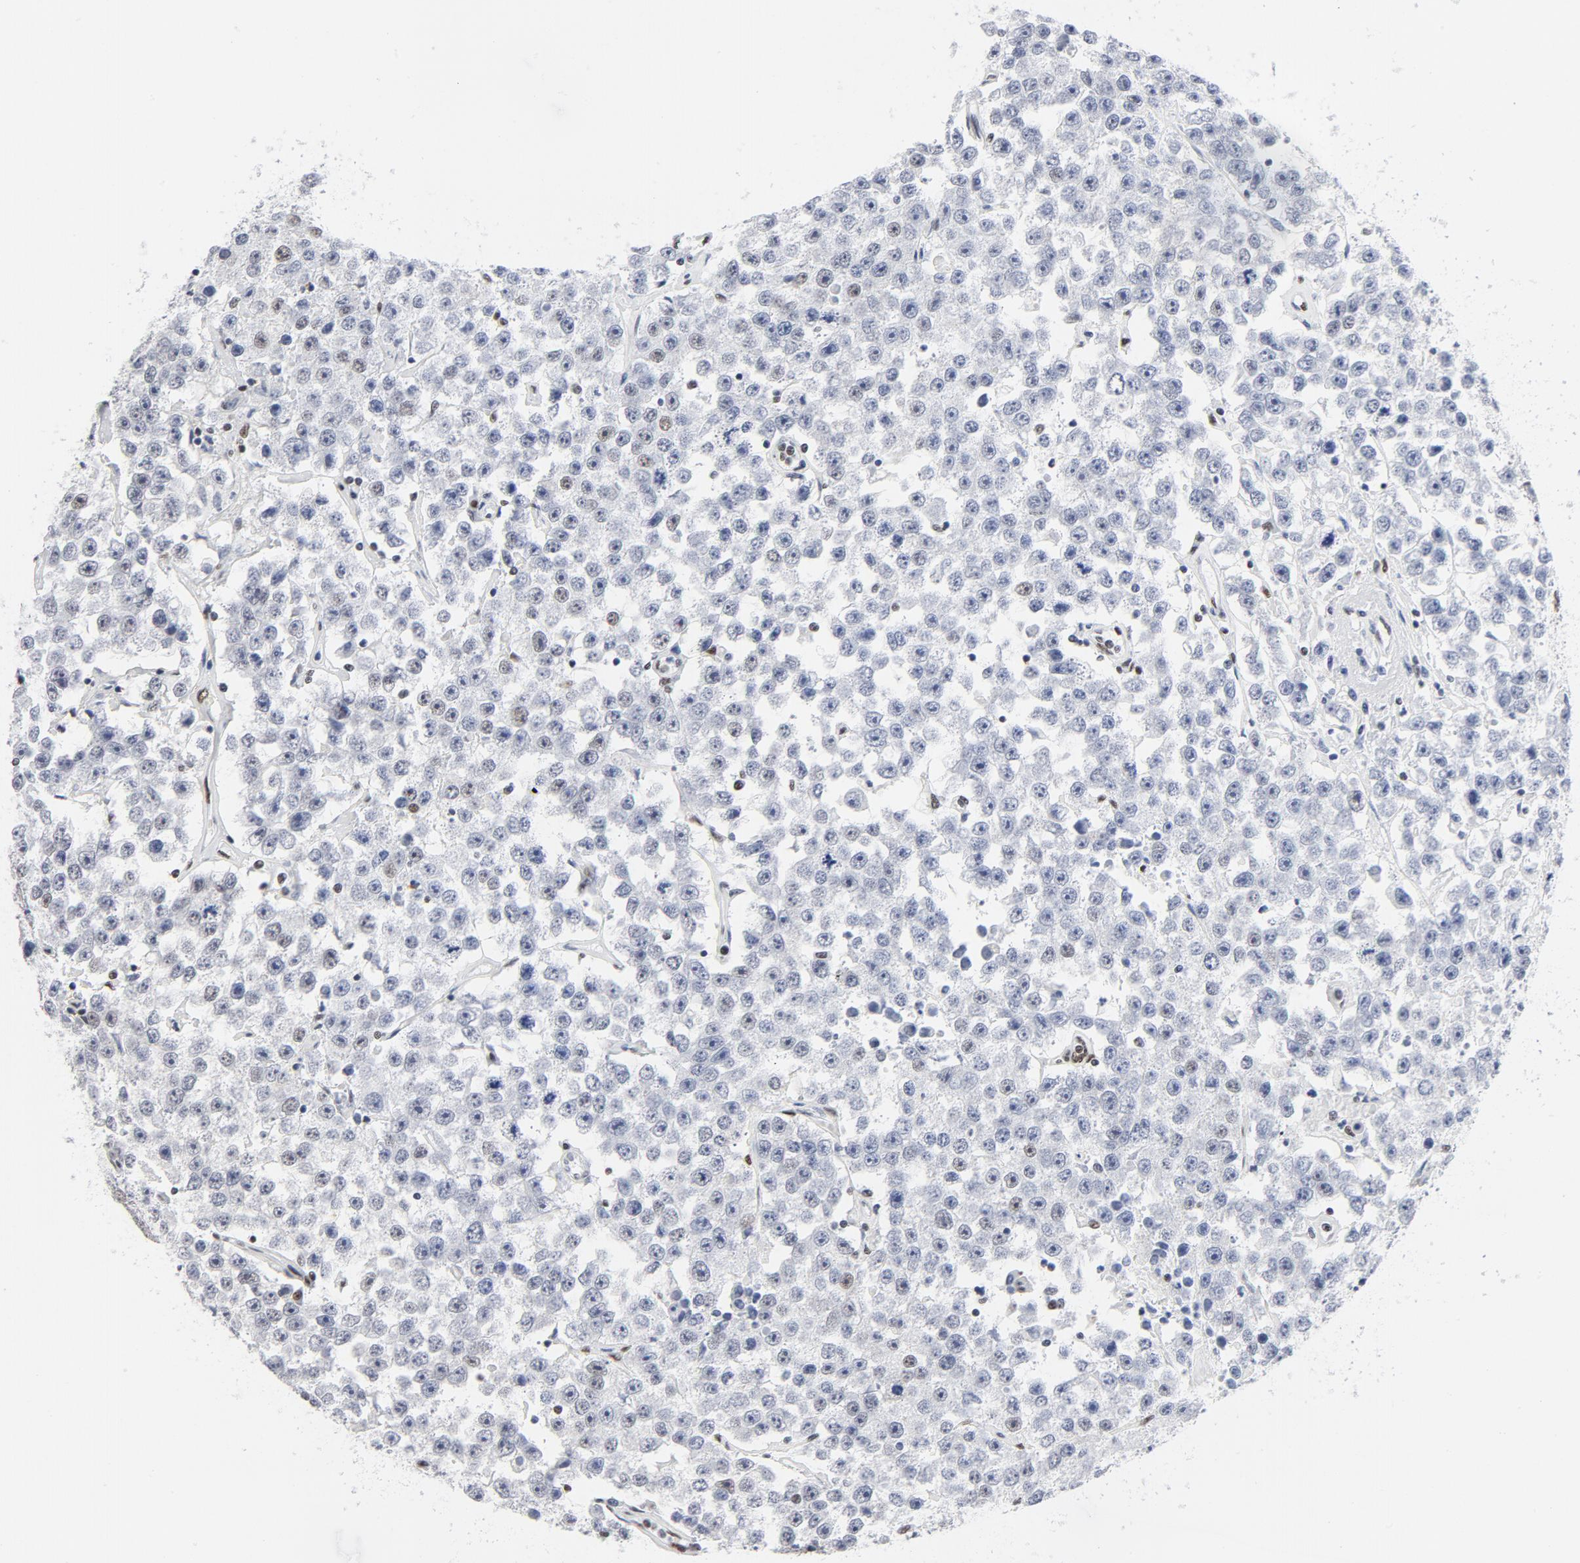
{"staining": {"intensity": "negative", "quantity": "none", "location": "none"}, "tissue": "testis cancer", "cell_type": "Tumor cells", "image_type": "cancer", "snomed": [{"axis": "morphology", "description": "Seminoma, NOS"}, {"axis": "topography", "description": "Testis"}], "caption": "The immunohistochemistry photomicrograph has no significant expression in tumor cells of seminoma (testis) tissue.", "gene": "ATF2", "patient": {"sex": "male", "age": 52}}